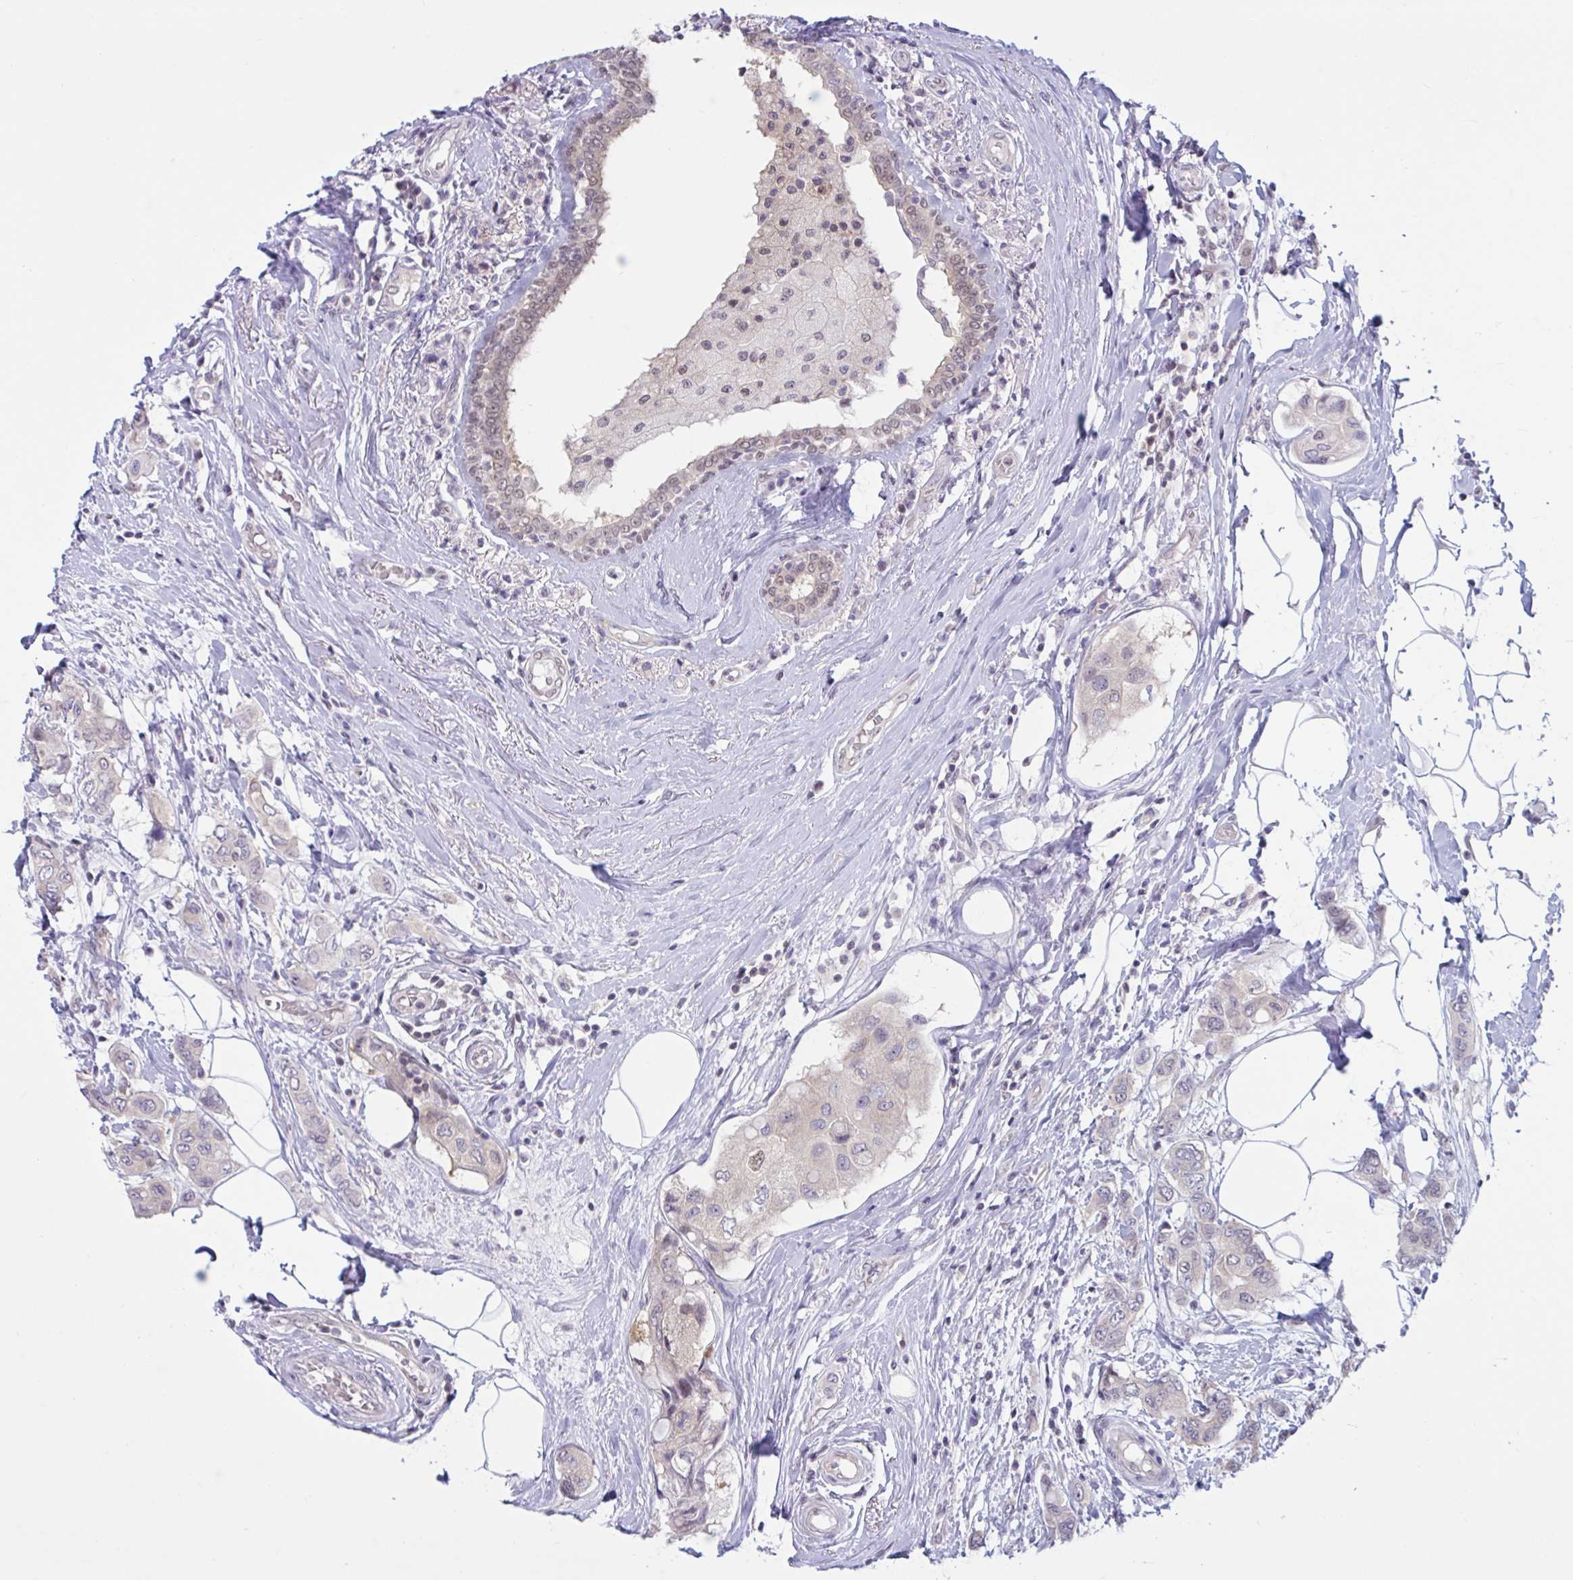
{"staining": {"intensity": "weak", "quantity": "<25%", "location": "nuclear"}, "tissue": "breast cancer", "cell_type": "Tumor cells", "image_type": "cancer", "snomed": [{"axis": "morphology", "description": "Lobular carcinoma"}, {"axis": "topography", "description": "Breast"}], "caption": "Immunohistochemical staining of breast lobular carcinoma exhibits no significant staining in tumor cells.", "gene": "TSN", "patient": {"sex": "female", "age": 51}}